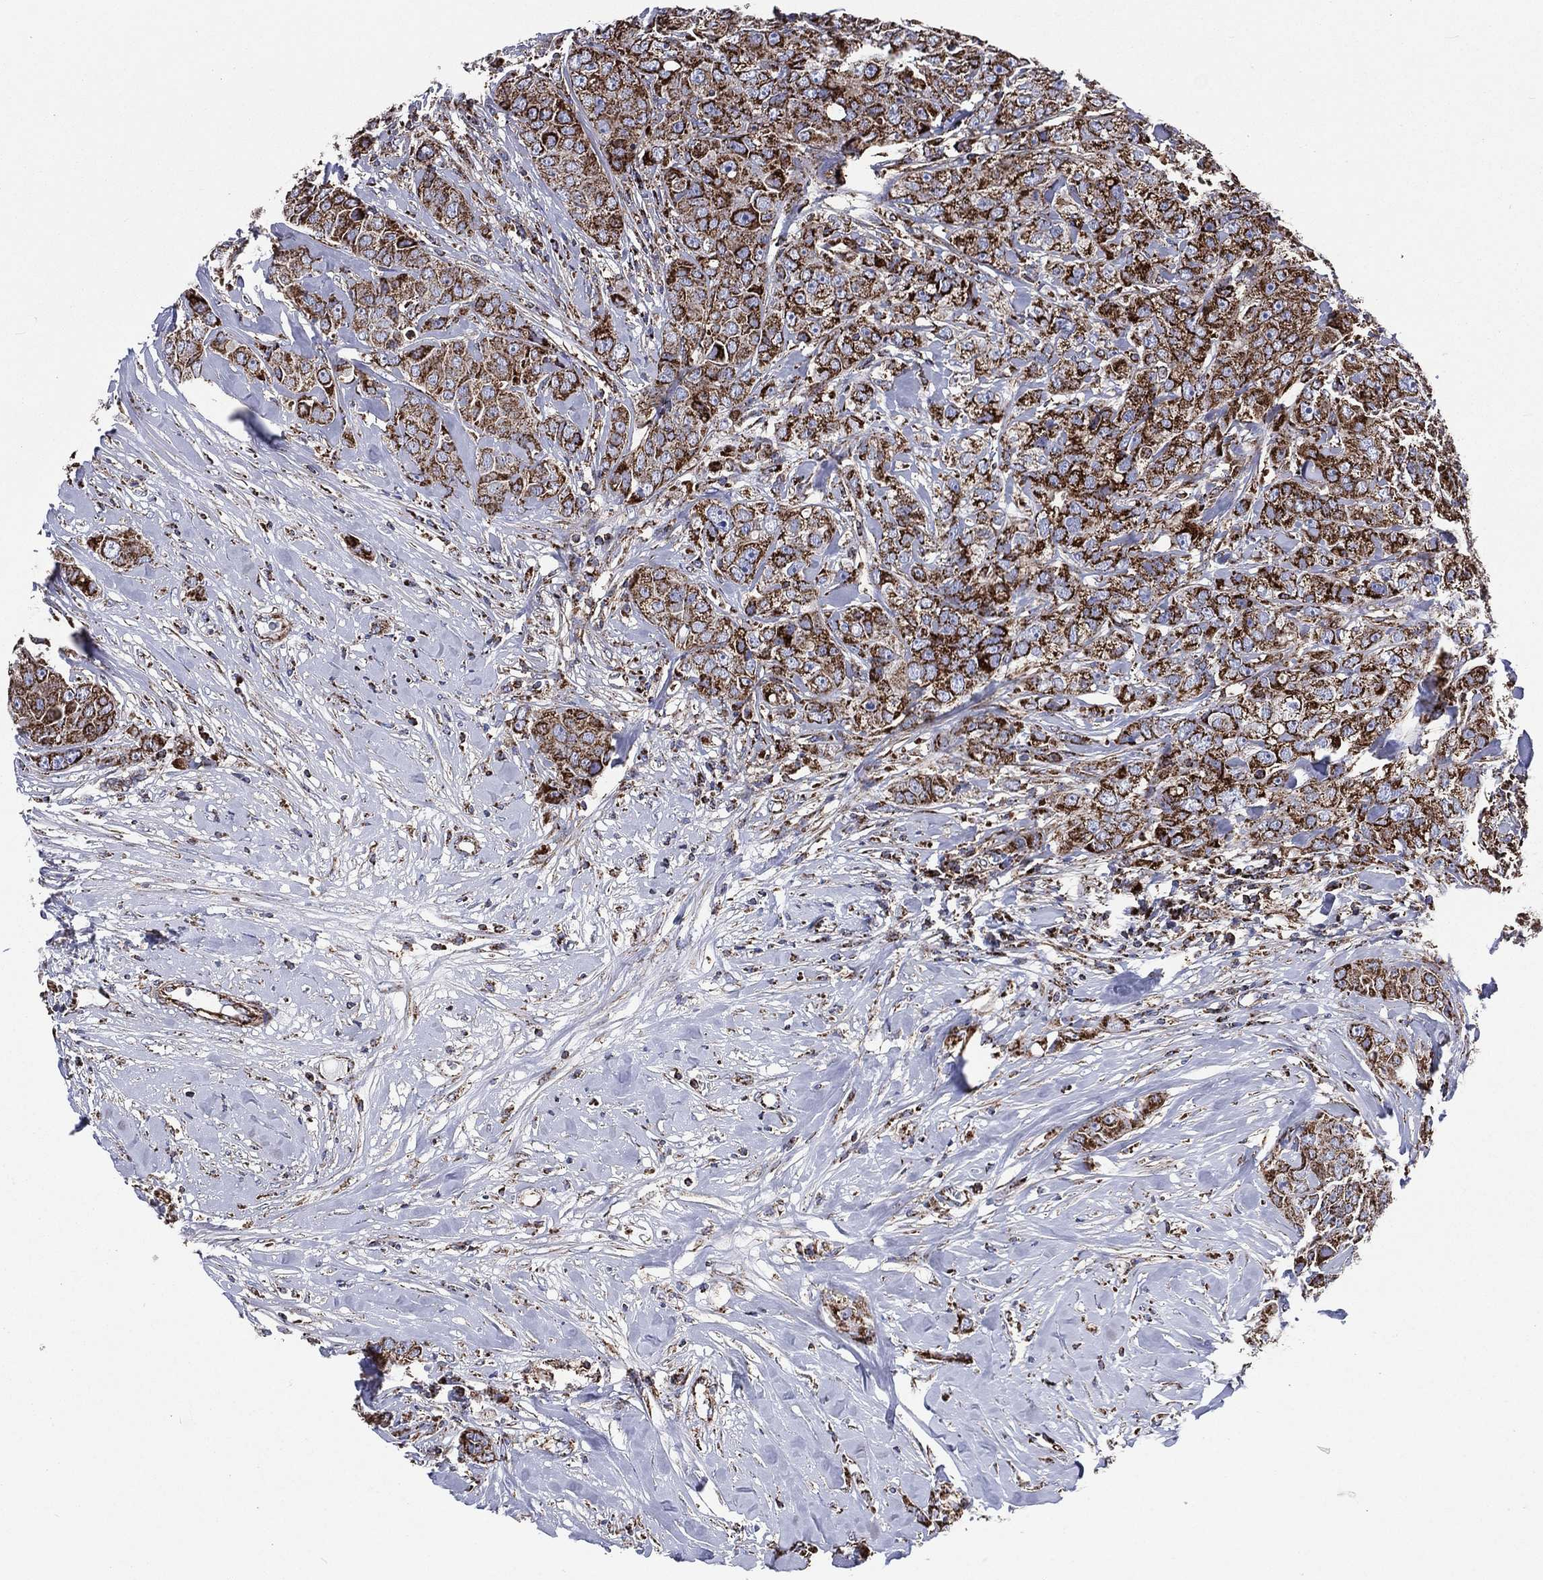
{"staining": {"intensity": "strong", "quantity": ">75%", "location": "cytoplasmic/membranous"}, "tissue": "breast cancer", "cell_type": "Tumor cells", "image_type": "cancer", "snomed": [{"axis": "morphology", "description": "Duct carcinoma"}, {"axis": "topography", "description": "Breast"}], "caption": "Protein staining shows strong cytoplasmic/membranous staining in about >75% of tumor cells in breast cancer.", "gene": "ANKRD37", "patient": {"sex": "female", "age": 43}}